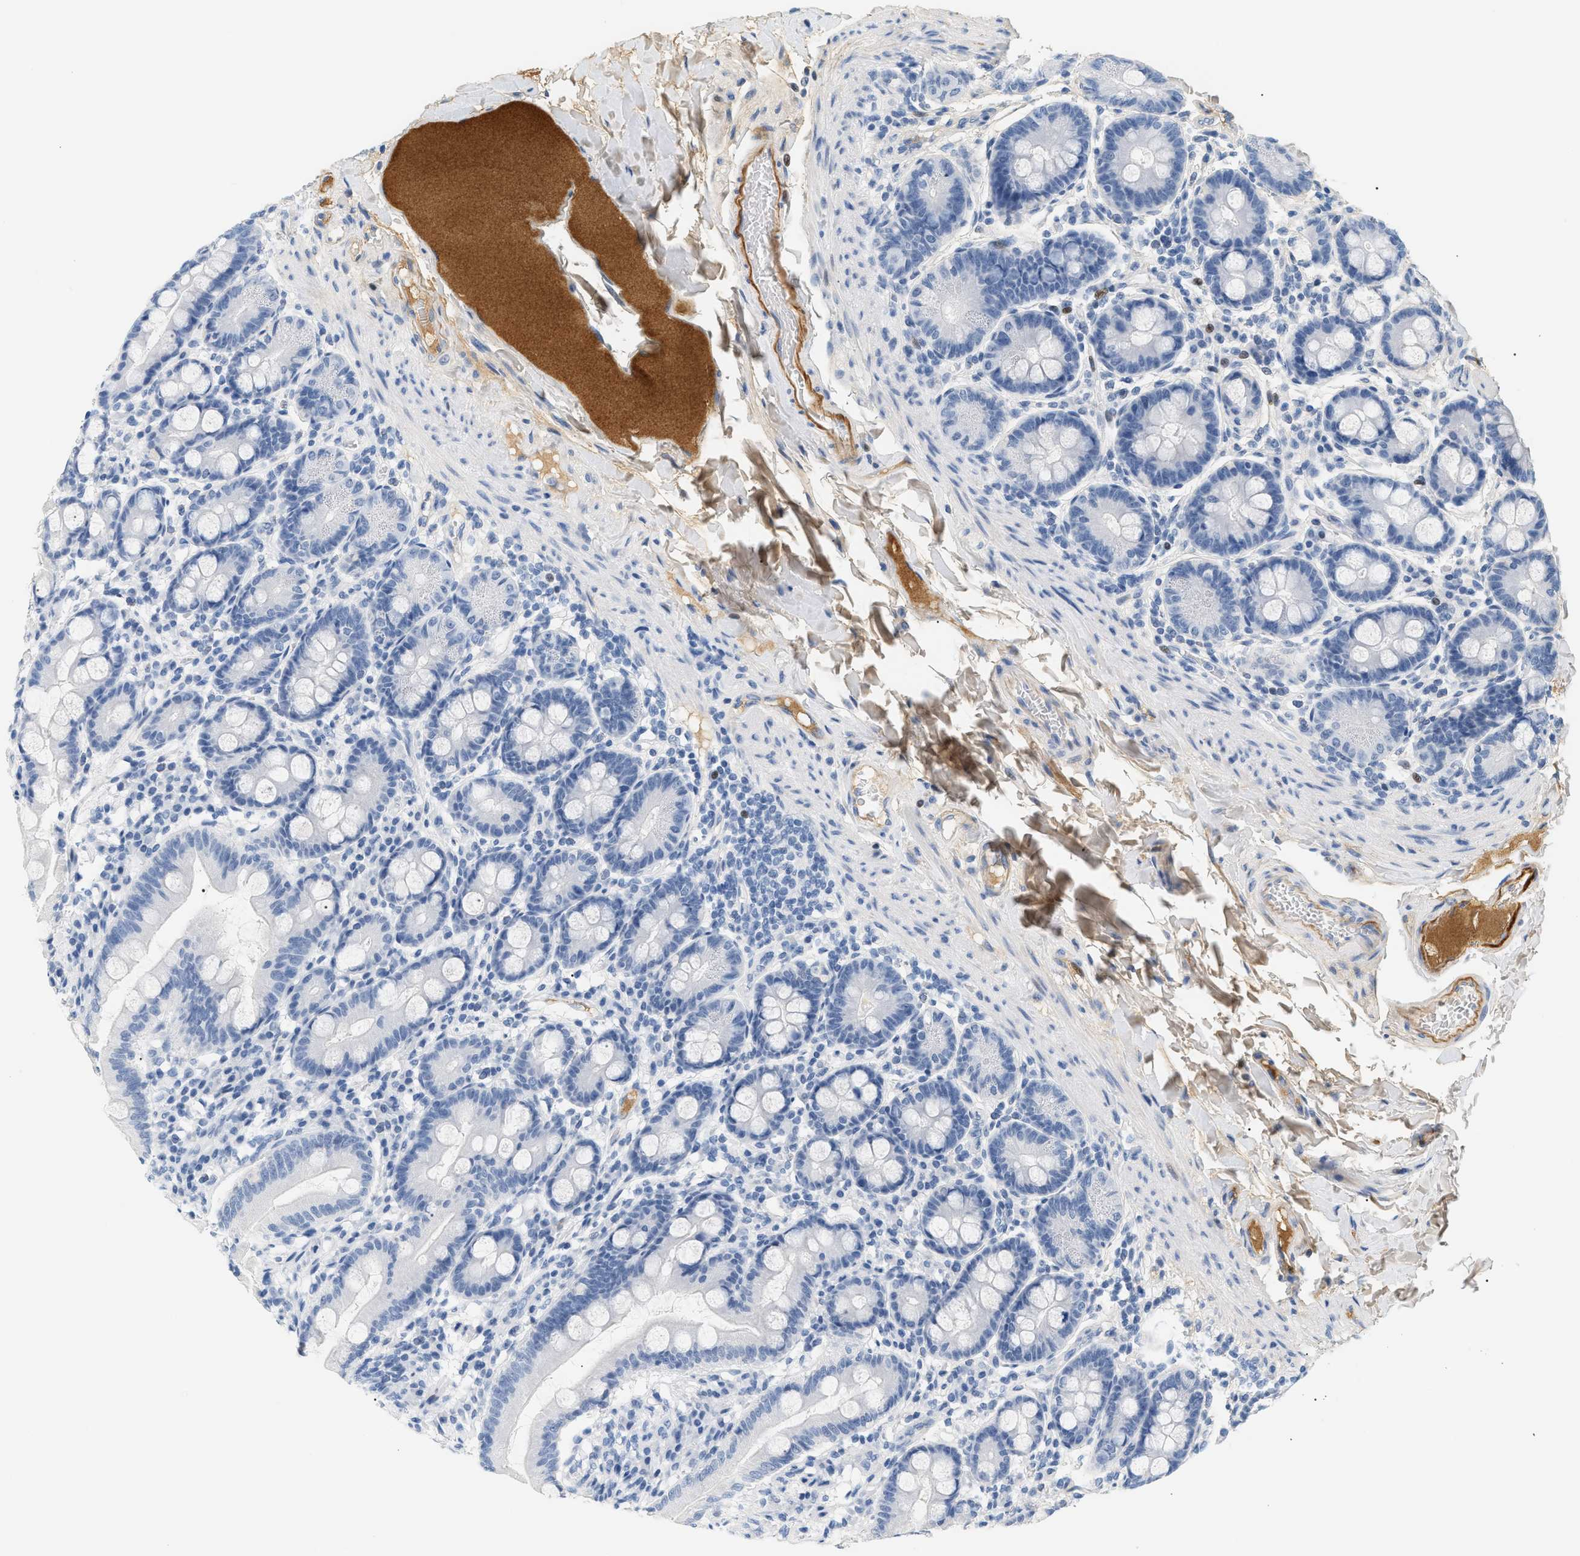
{"staining": {"intensity": "negative", "quantity": "none", "location": "none"}, "tissue": "duodenum", "cell_type": "Glandular cells", "image_type": "normal", "snomed": [{"axis": "morphology", "description": "Normal tissue, NOS"}, {"axis": "topography", "description": "Duodenum"}], "caption": "Immunohistochemistry (IHC) histopathology image of normal duodenum: human duodenum stained with DAB displays no significant protein positivity in glandular cells. (DAB IHC, high magnification).", "gene": "CFH", "patient": {"sex": "male", "age": 50}}